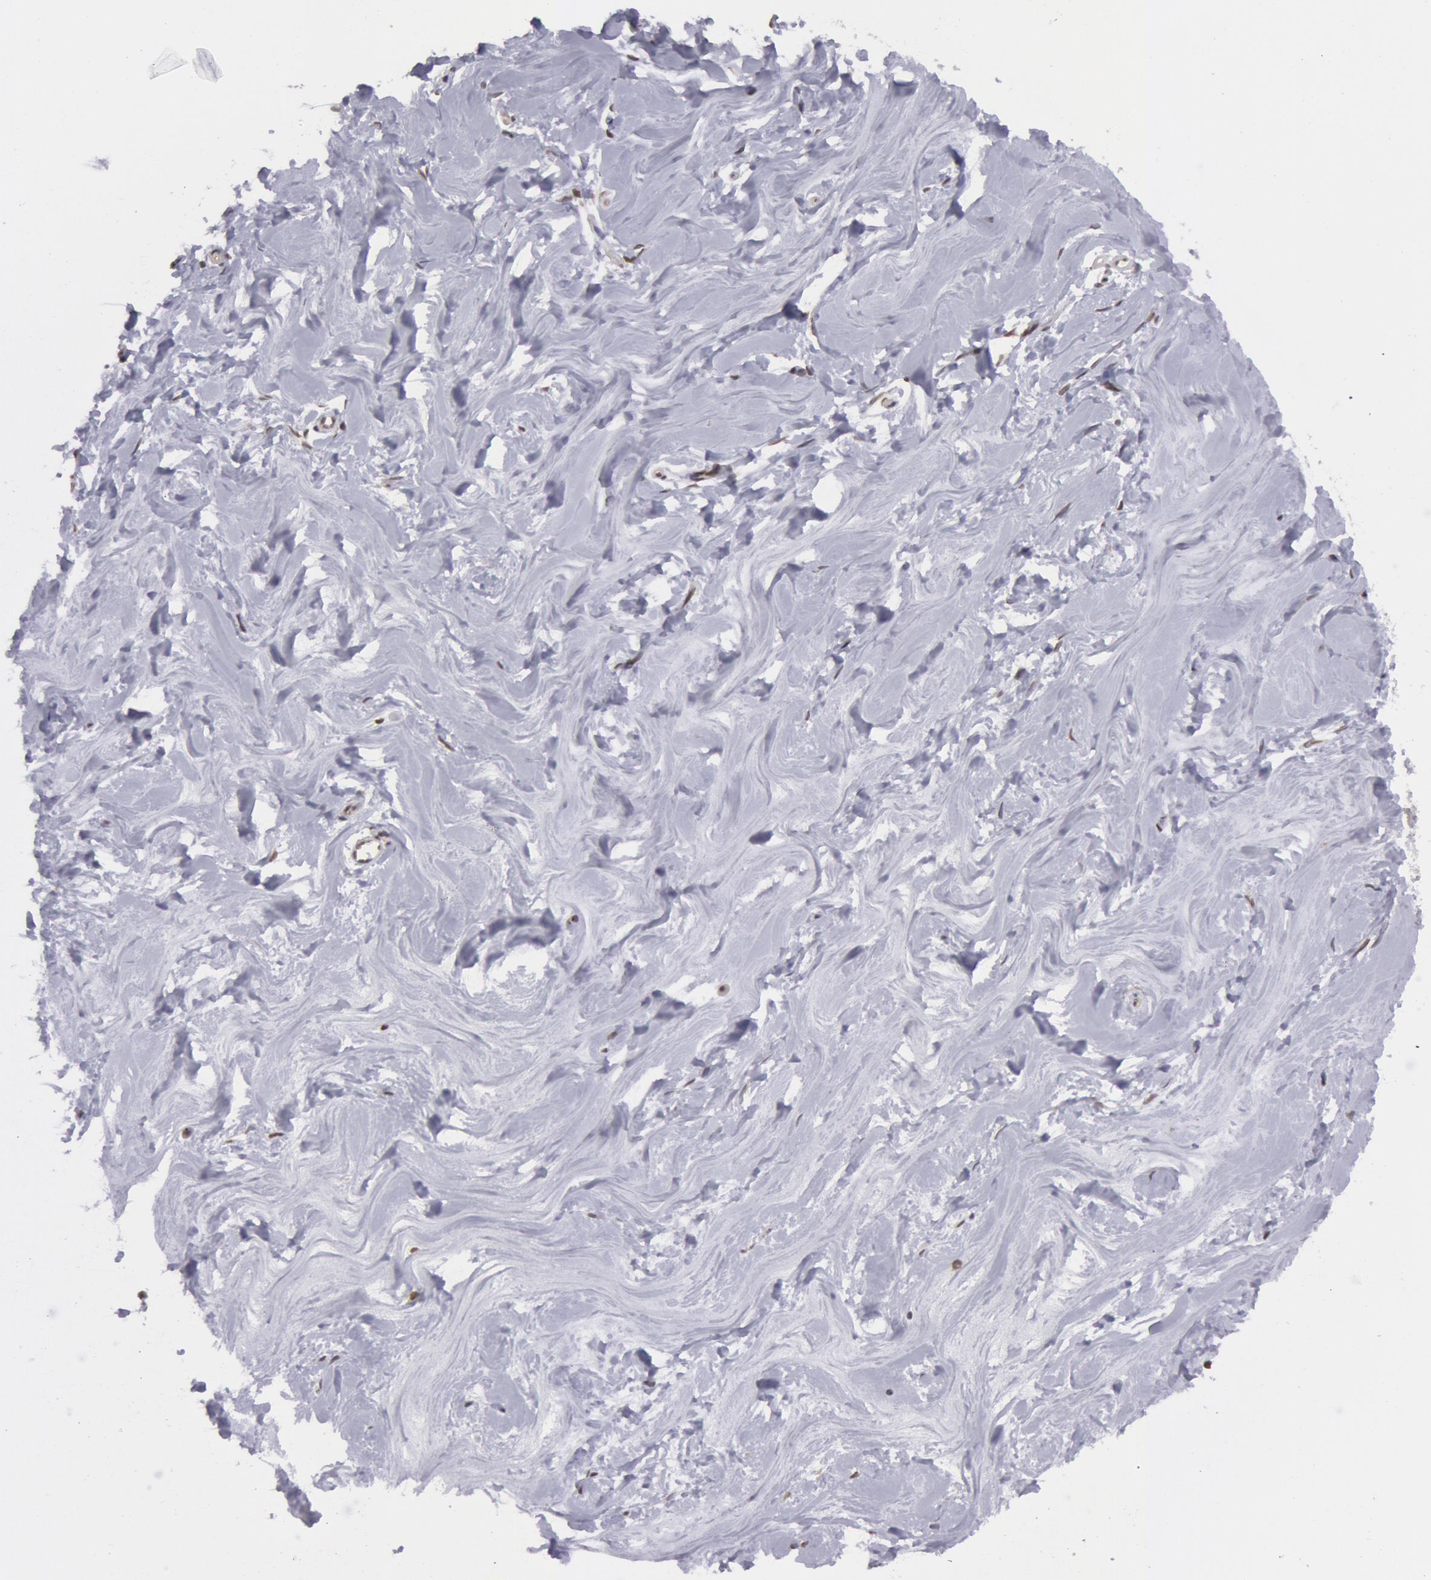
{"staining": {"intensity": "negative", "quantity": "none", "location": "none"}, "tissue": "breast", "cell_type": "Adipocytes", "image_type": "normal", "snomed": [{"axis": "morphology", "description": "Normal tissue, NOS"}, {"axis": "topography", "description": "Breast"}], "caption": "IHC photomicrograph of unremarkable breast: human breast stained with DAB (3,3'-diaminobenzidine) shows no significant protein positivity in adipocytes. Nuclei are stained in blue.", "gene": "VRTN", "patient": {"sex": "female", "age": 22}}